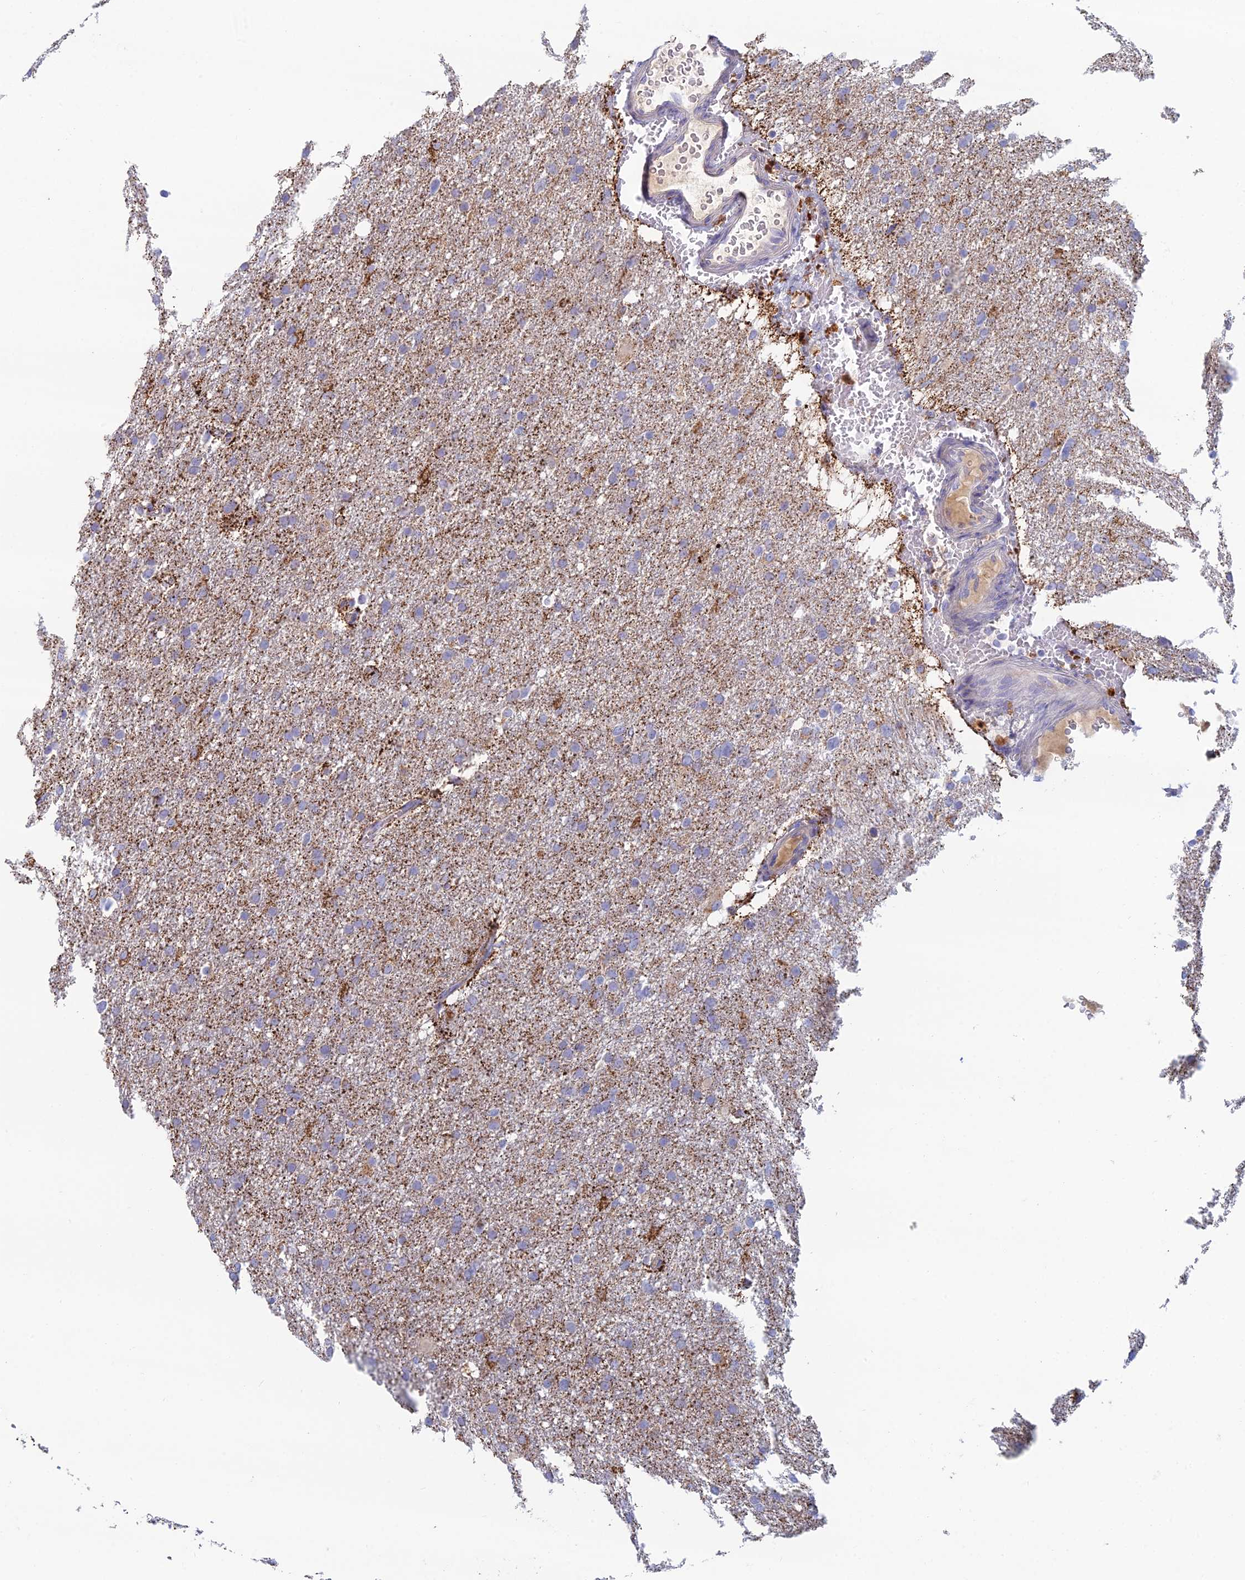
{"staining": {"intensity": "negative", "quantity": "none", "location": "none"}, "tissue": "glioma", "cell_type": "Tumor cells", "image_type": "cancer", "snomed": [{"axis": "morphology", "description": "Glioma, malignant, High grade"}, {"axis": "topography", "description": "Cerebral cortex"}], "caption": "Tumor cells are negative for brown protein staining in malignant high-grade glioma. (DAB IHC with hematoxylin counter stain).", "gene": "IFTAP", "patient": {"sex": "female", "age": 36}}